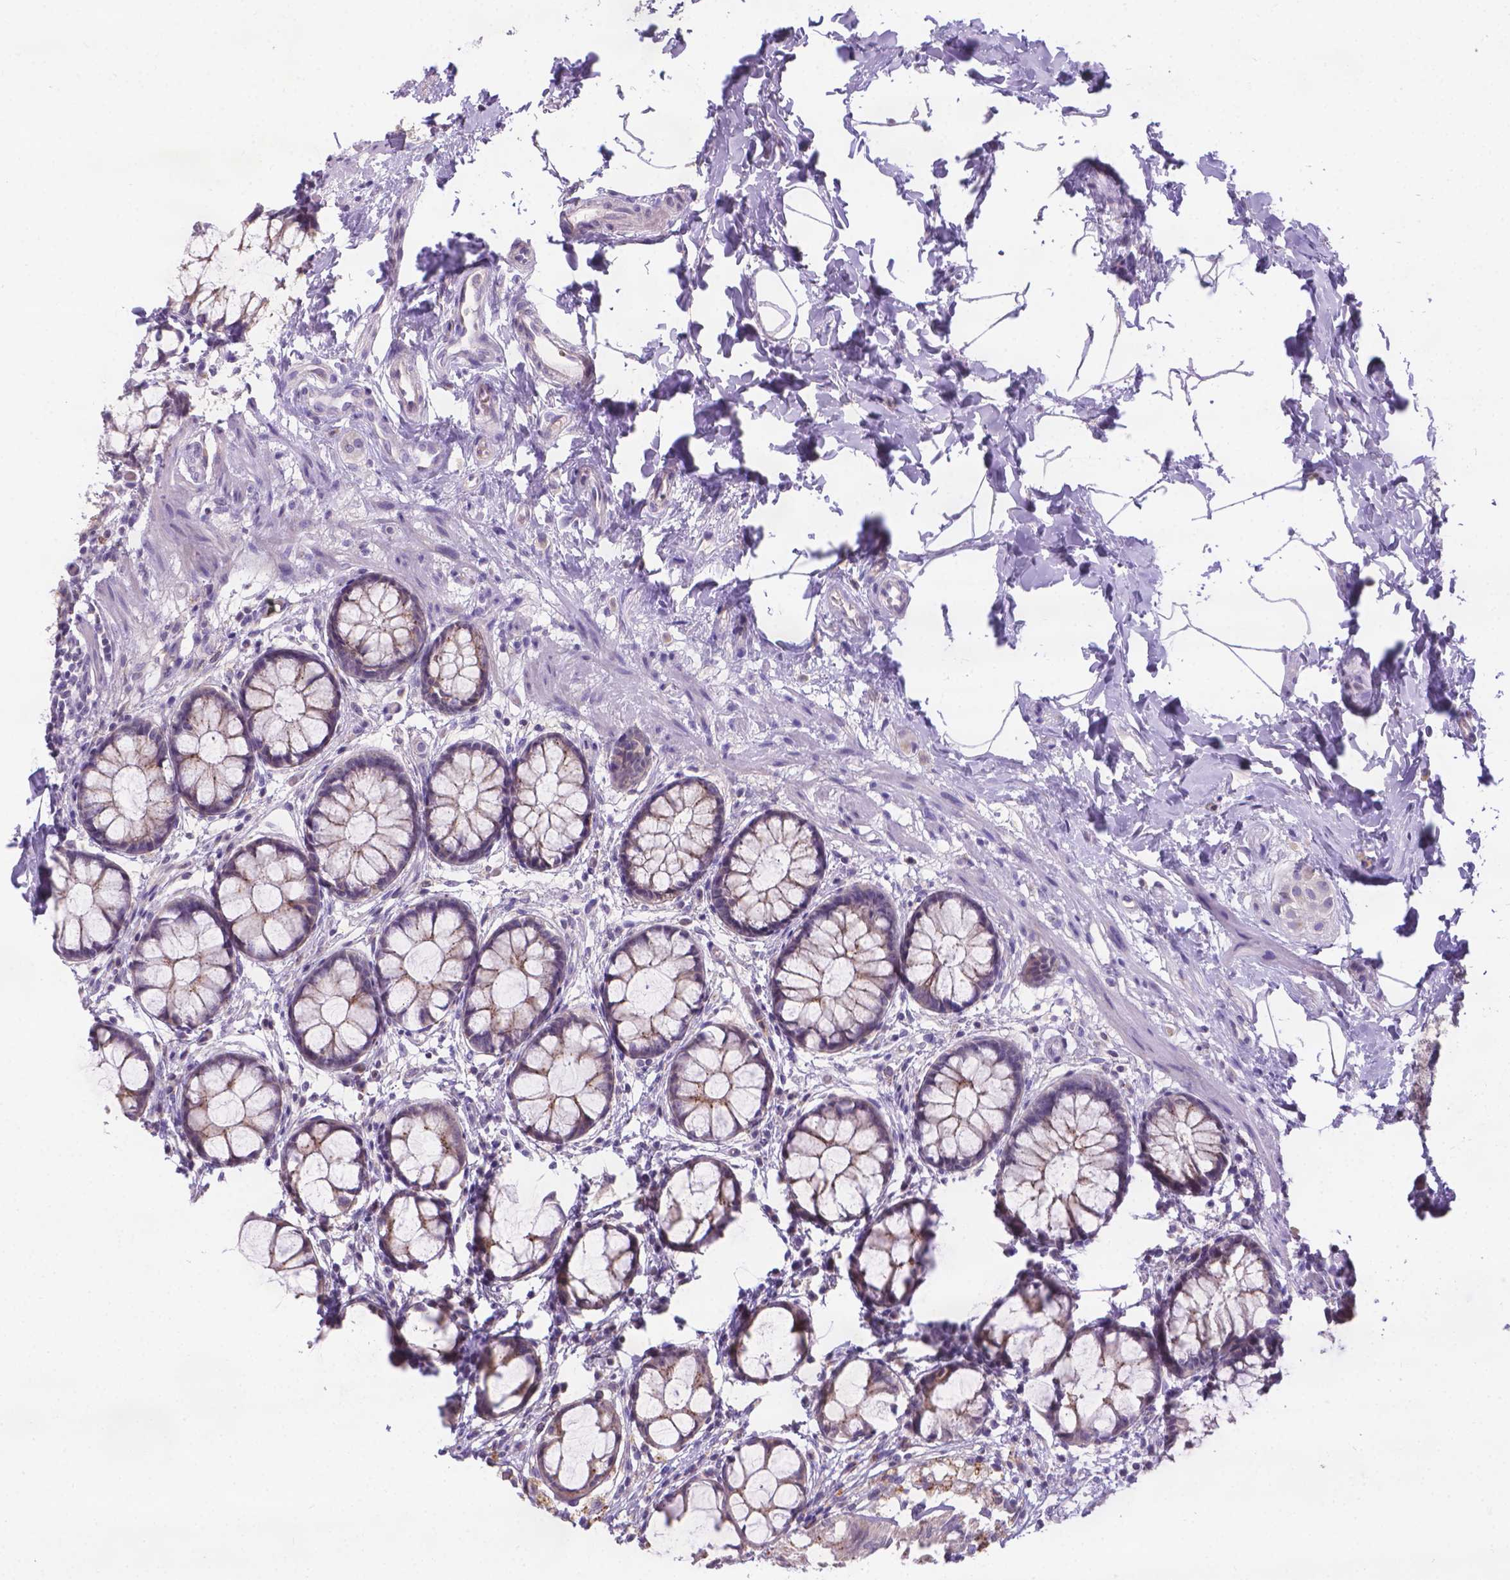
{"staining": {"intensity": "moderate", "quantity": "25%-75%", "location": "cytoplasmic/membranous"}, "tissue": "rectum", "cell_type": "Glandular cells", "image_type": "normal", "snomed": [{"axis": "morphology", "description": "Normal tissue, NOS"}, {"axis": "topography", "description": "Rectum"}], "caption": "Moderate cytoplasmic/membranous protein staining is present in approximately 25%-75% of glandular cells in rectum. (Brightfield microscopy of DAB IHC at high magnification).", "gene": "TM4SF18", "patient": {"sex": "female", "age": 62}}